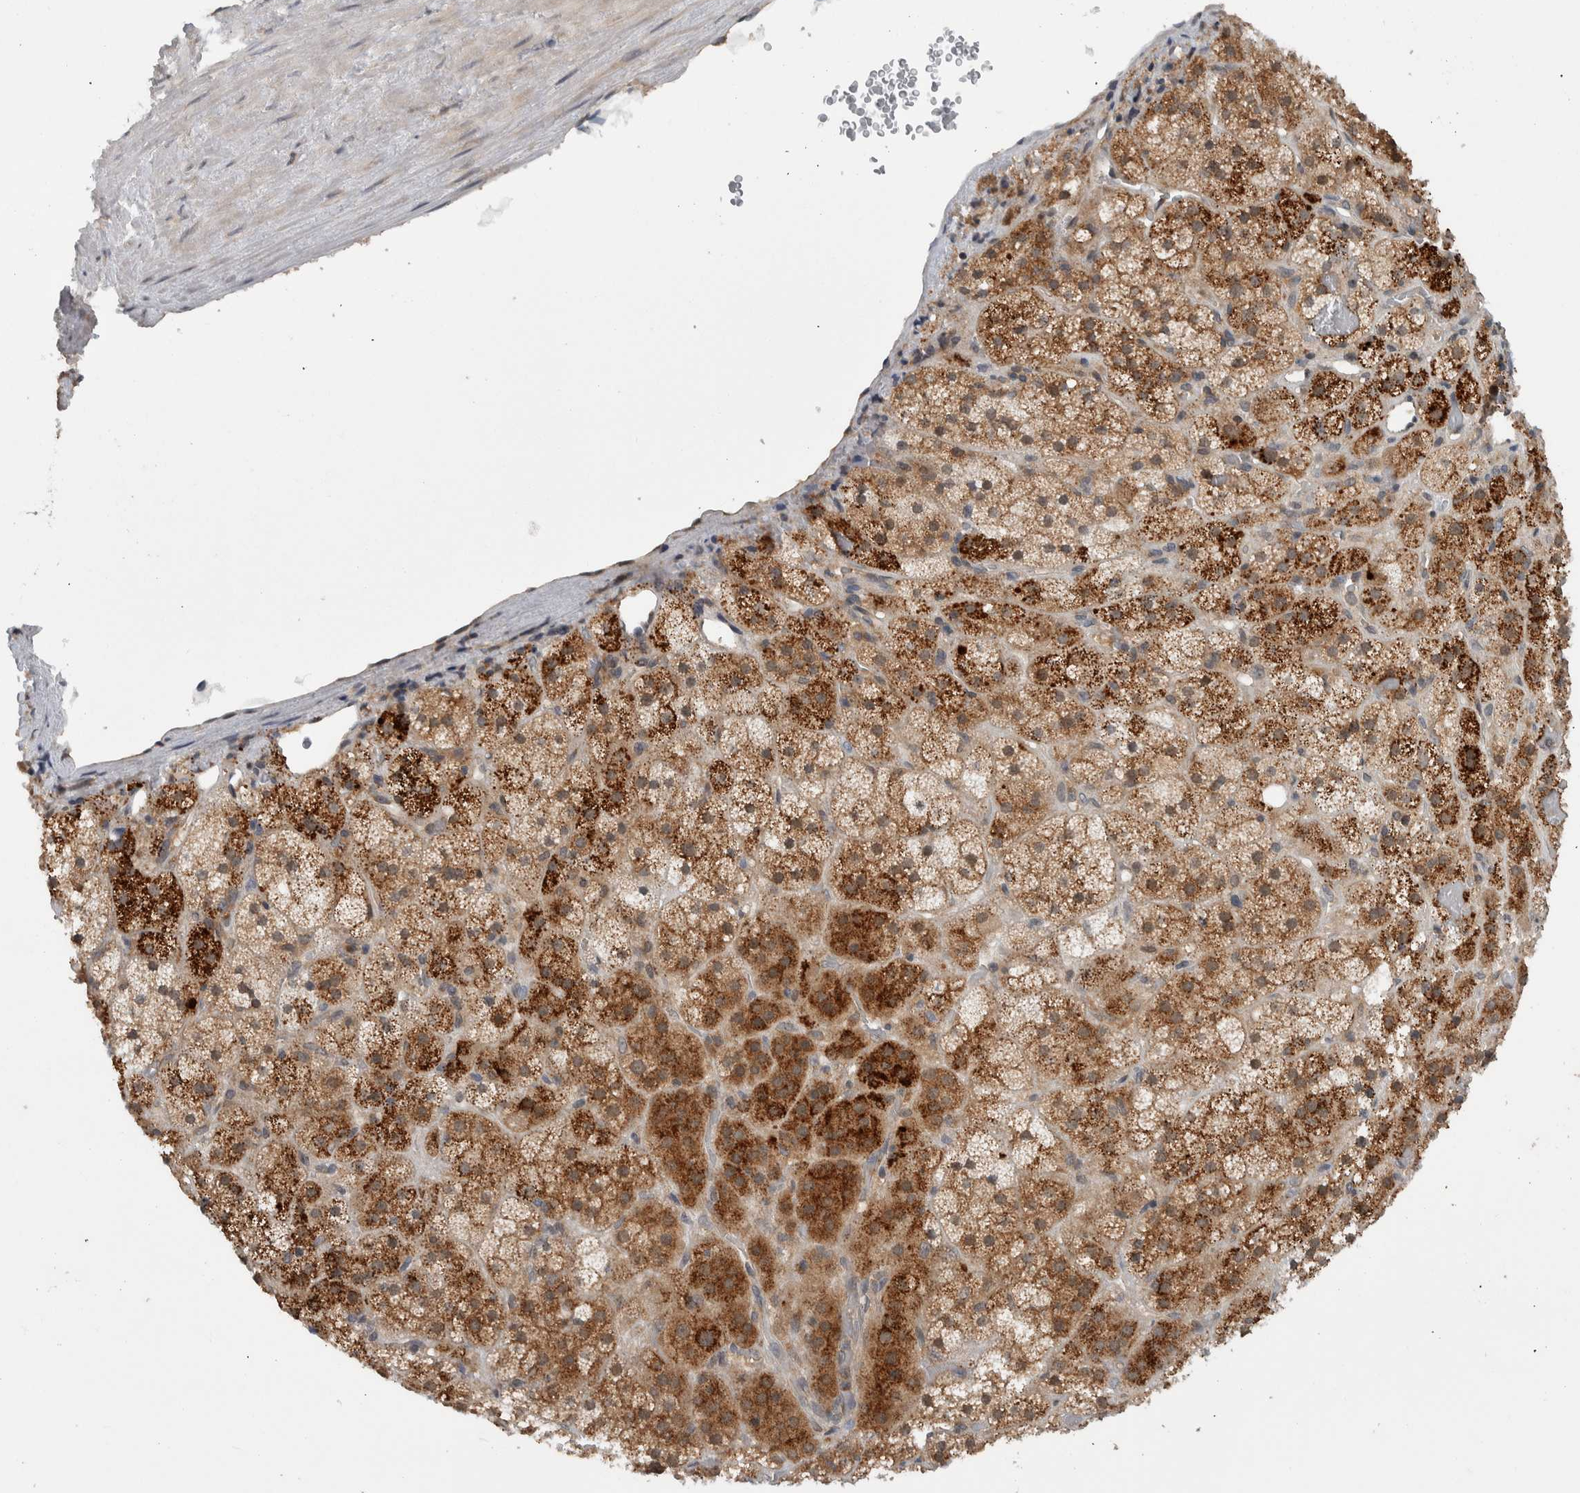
{"staining": {"intensity": "moderate", "quantity": ">75%", "location": "cytoplasmic/membranous"}, "tissue": "adrenal gland", "cell_type": "Glandular cells", "image_type": "normal", "snomed": [{"axis": "morphology", "description": "Normal tissue, NOS"}, {"axis": "topography", "description": "Adrenal gland"}], "caption": "Protein staining by immunohistochemistry shows moderate cytoplasmic/membranous expression in about >75% of glandular cells in unremarkable adrenal gland. The staining was performed using DAB, with brown indicating positive protein expression. Nuclei are stained blue with hematoxylin.", "gene": "CCDC43", "patient": {"sex": "male", "age": 57}}